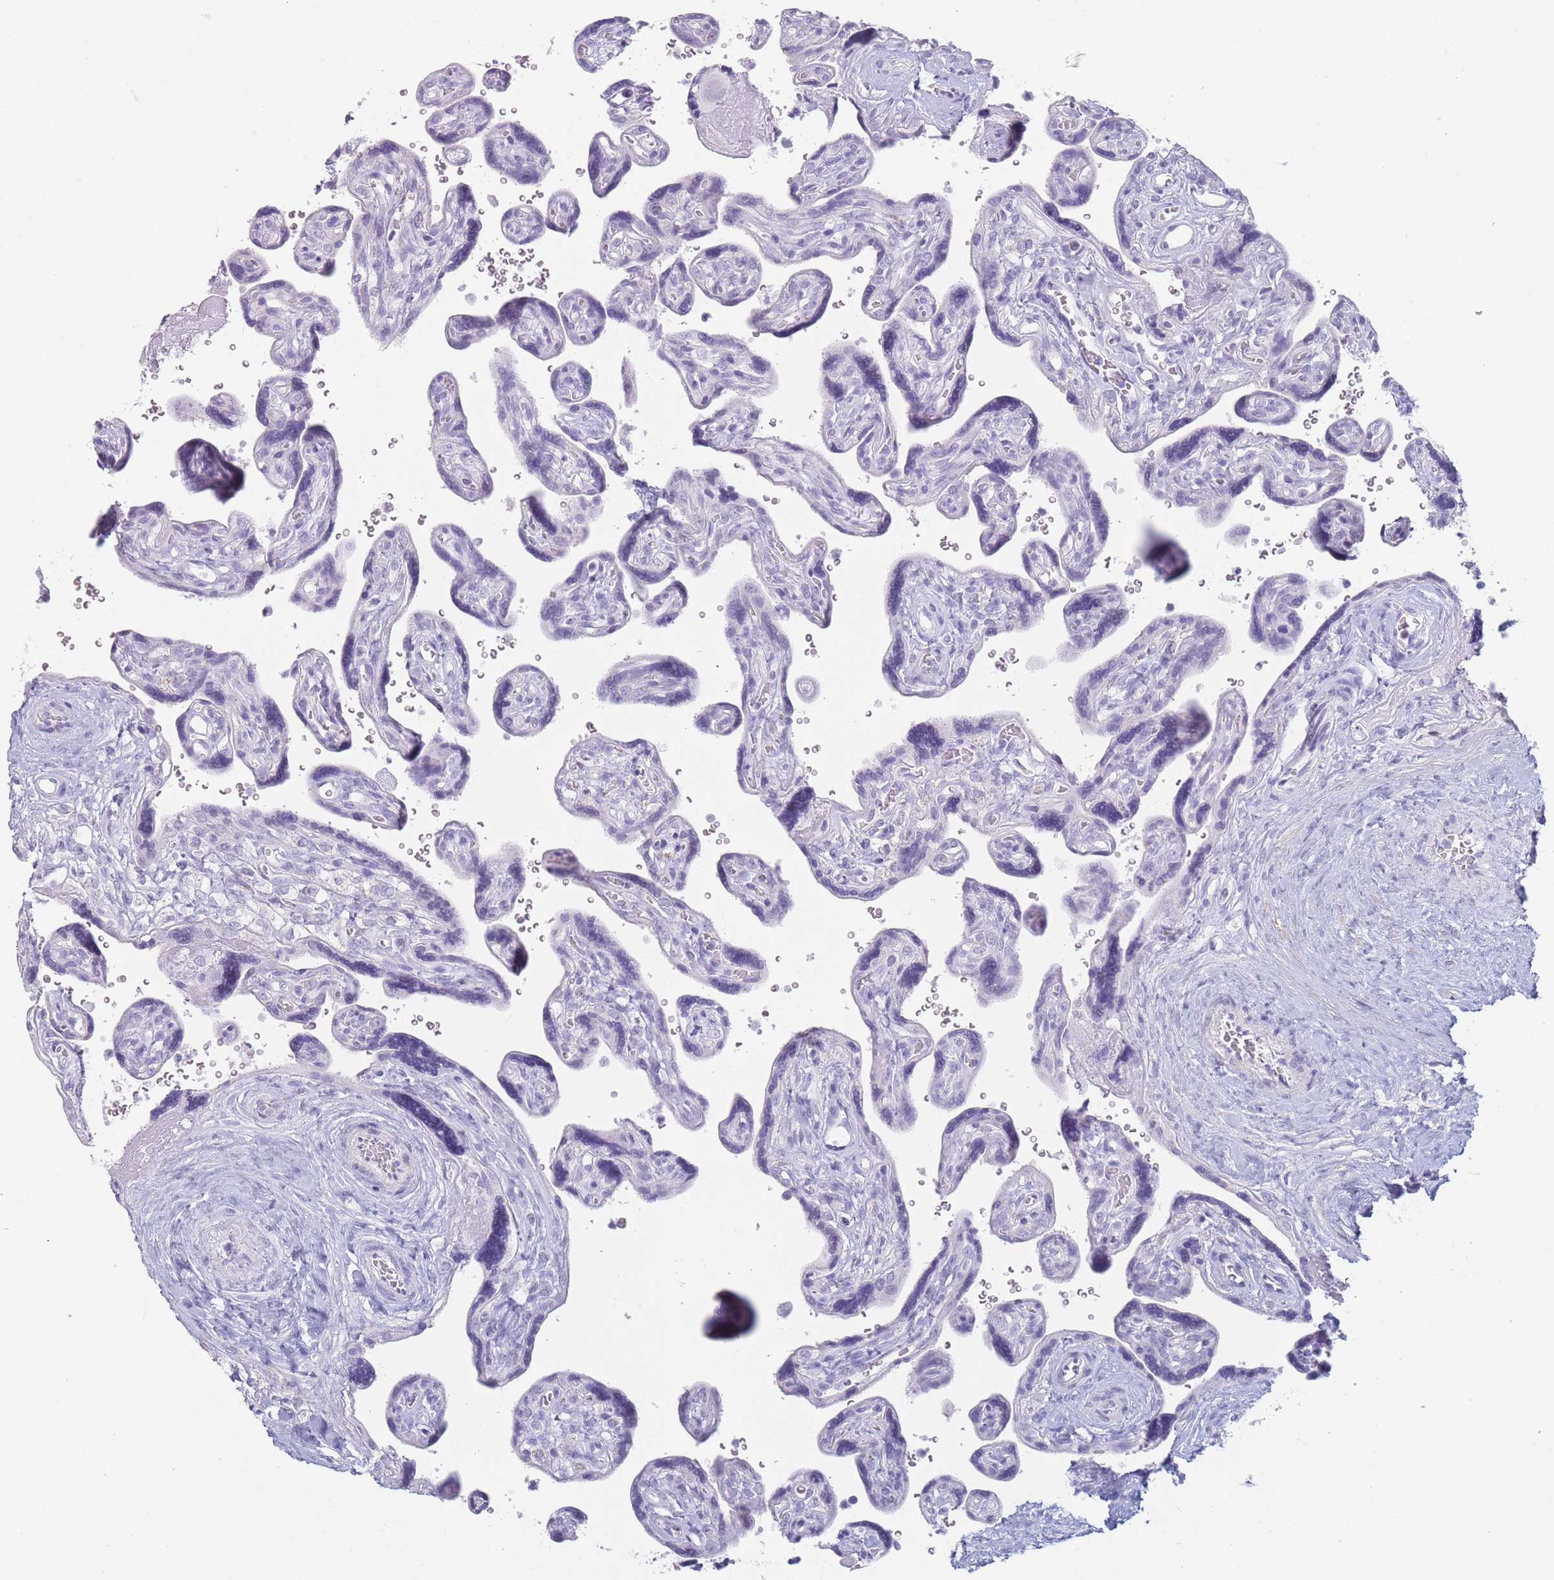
{"staining": {"intensity": "negative", "quantity": "none", "location": "none"}, "tissue": "placenta", "cell_type": "Trophoblastic cells", "image_type": "normal", "snomed": [{"axis": "morphology", "description": "Normal tissue, NOS"}, {"axis": "topography", "description": "Placenta"}], "caption": "Immunohistochemical staining of benign human placenta reveals no significant staining in trophoblastic cells.", "gene": "GPR12", "patient": {"sex": "female", "age": 39}}